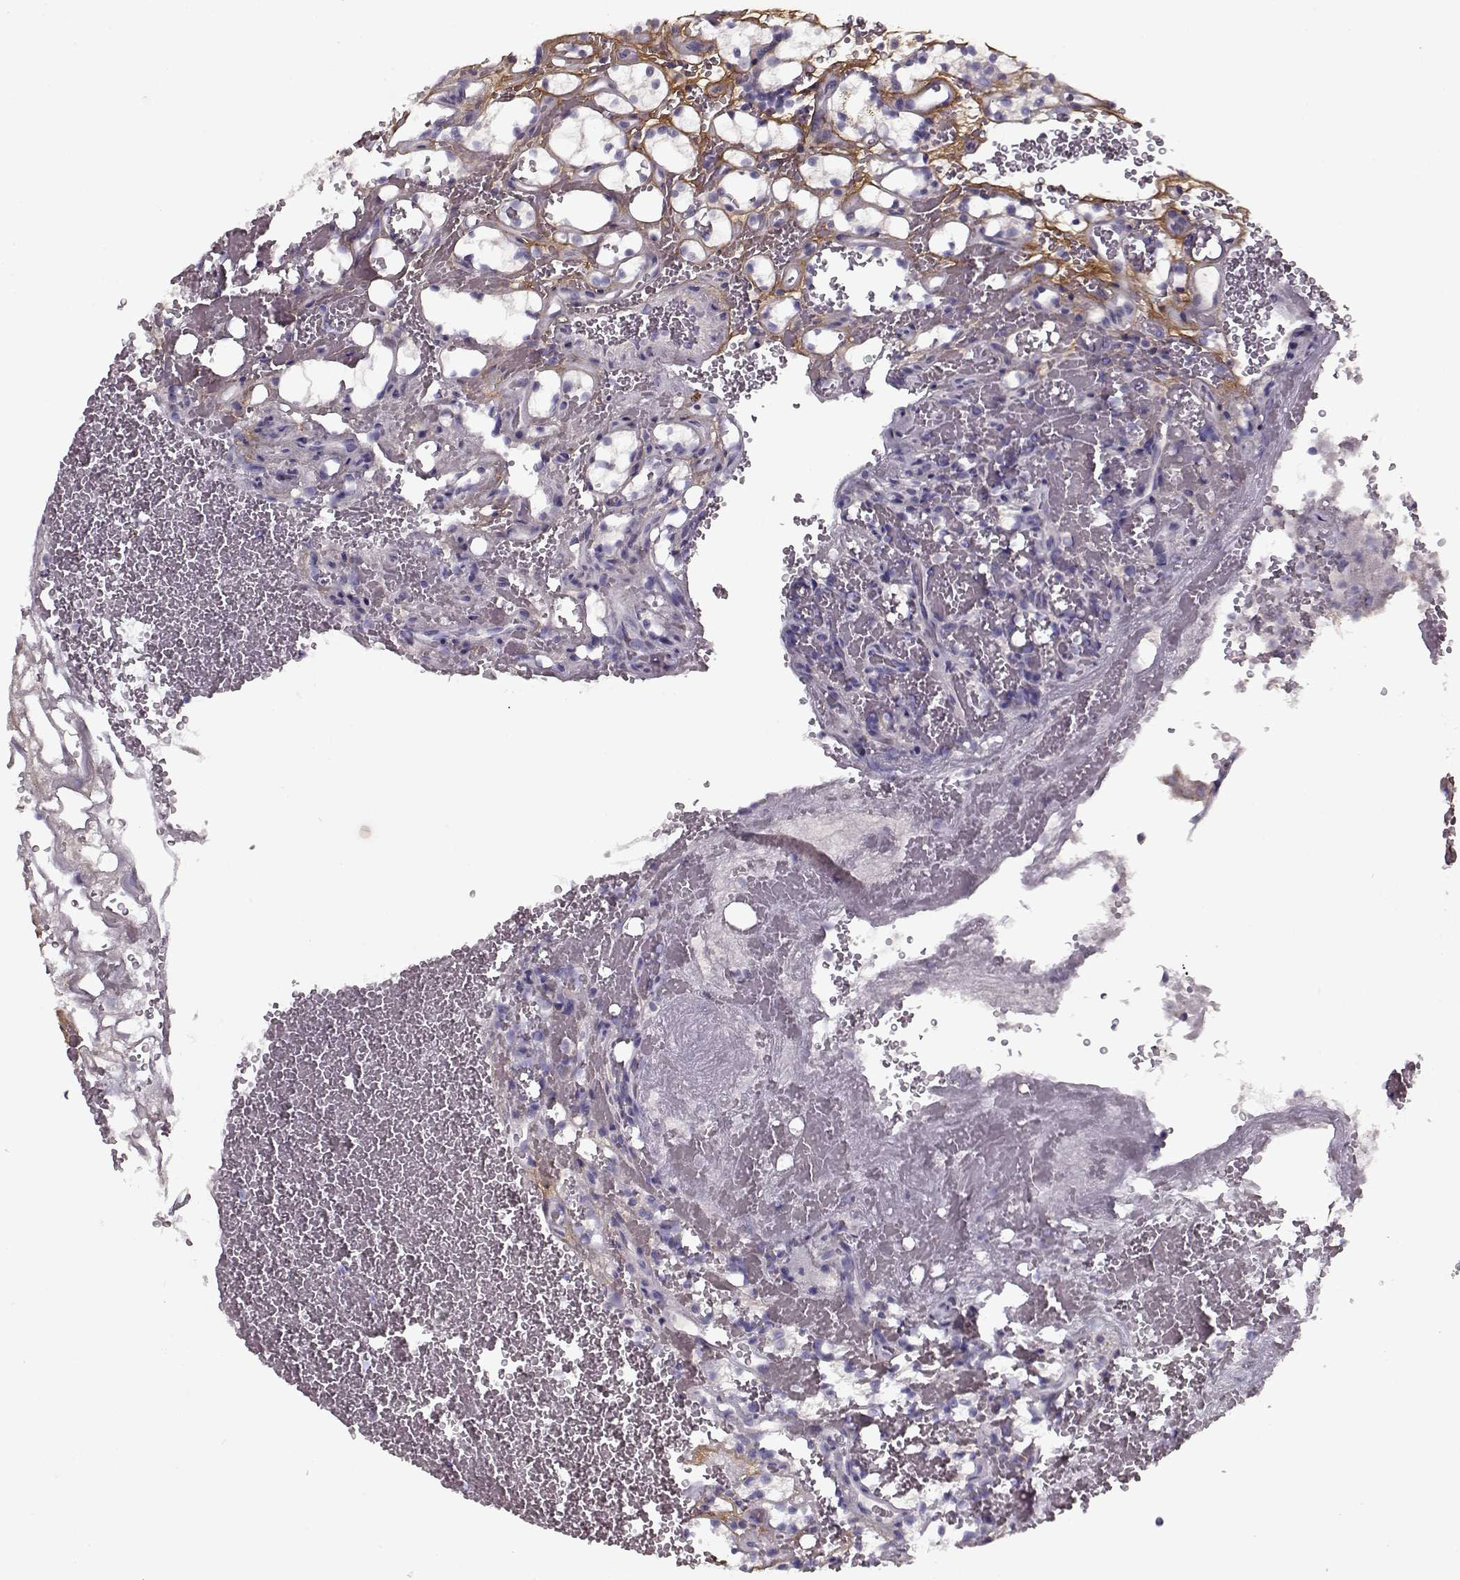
{"staining": {"intensity": "negative", "quantity": "none", "location": "none"}, "tissue": "renal cancer", "cell_type": "Tumor cells", "image_type": "cancer", "snomed": [{"axis": "morphology", "description": "Adenocarcinoma, NOS"}, {"axis": "topography", "description": "Kidney"}], "caption": "This photomicrograph is of adenocarcinoma (renal) stained with IHC to label a protein in brown with the nuclei are counter-stained blue. There is no staining in tumor cells. (Stains: DAB (3,3'-diaminobenzidine) IHC with hematoxylin counter stain, Microscopy: brightfield microscopy at high magnification).", "gene": "LUM", "patient": {"sex": "female", "age": 69}}